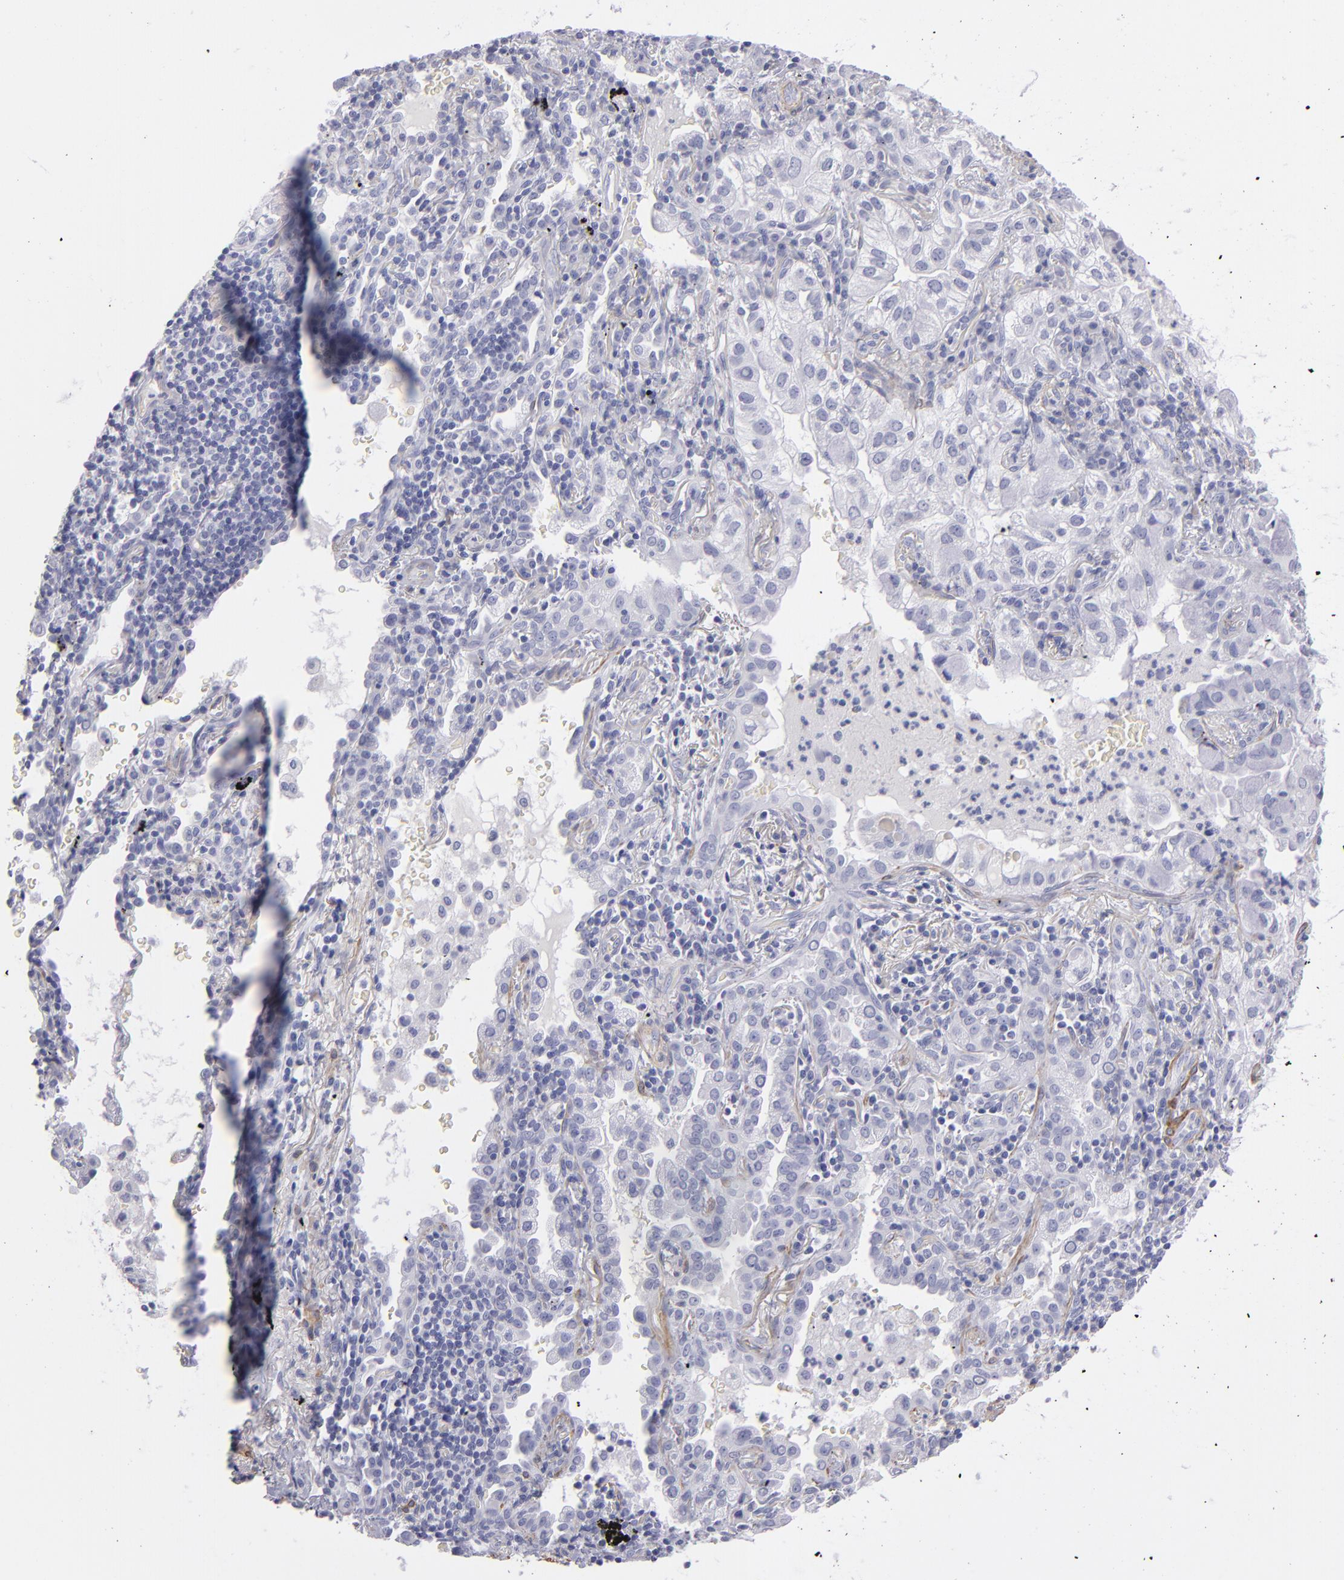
{"staining": {"intensity": "negative", "quantity": "none", "location": "none"}, "tissue": "lung cancer", "cell_type": "Tumor cells", "image_type": "cancer", "snomed": [{"axis": "morphology", "description": "Adenocarcinoma, NOS"}, {"axis": "topography", "description": "Lung"}], "caption": "Protein analysis of adenocarcinoma (lung) shows no significant positivity in tumor cells.", "gene": "MYH11", "patient": {"sex": "female", "age": 50}}